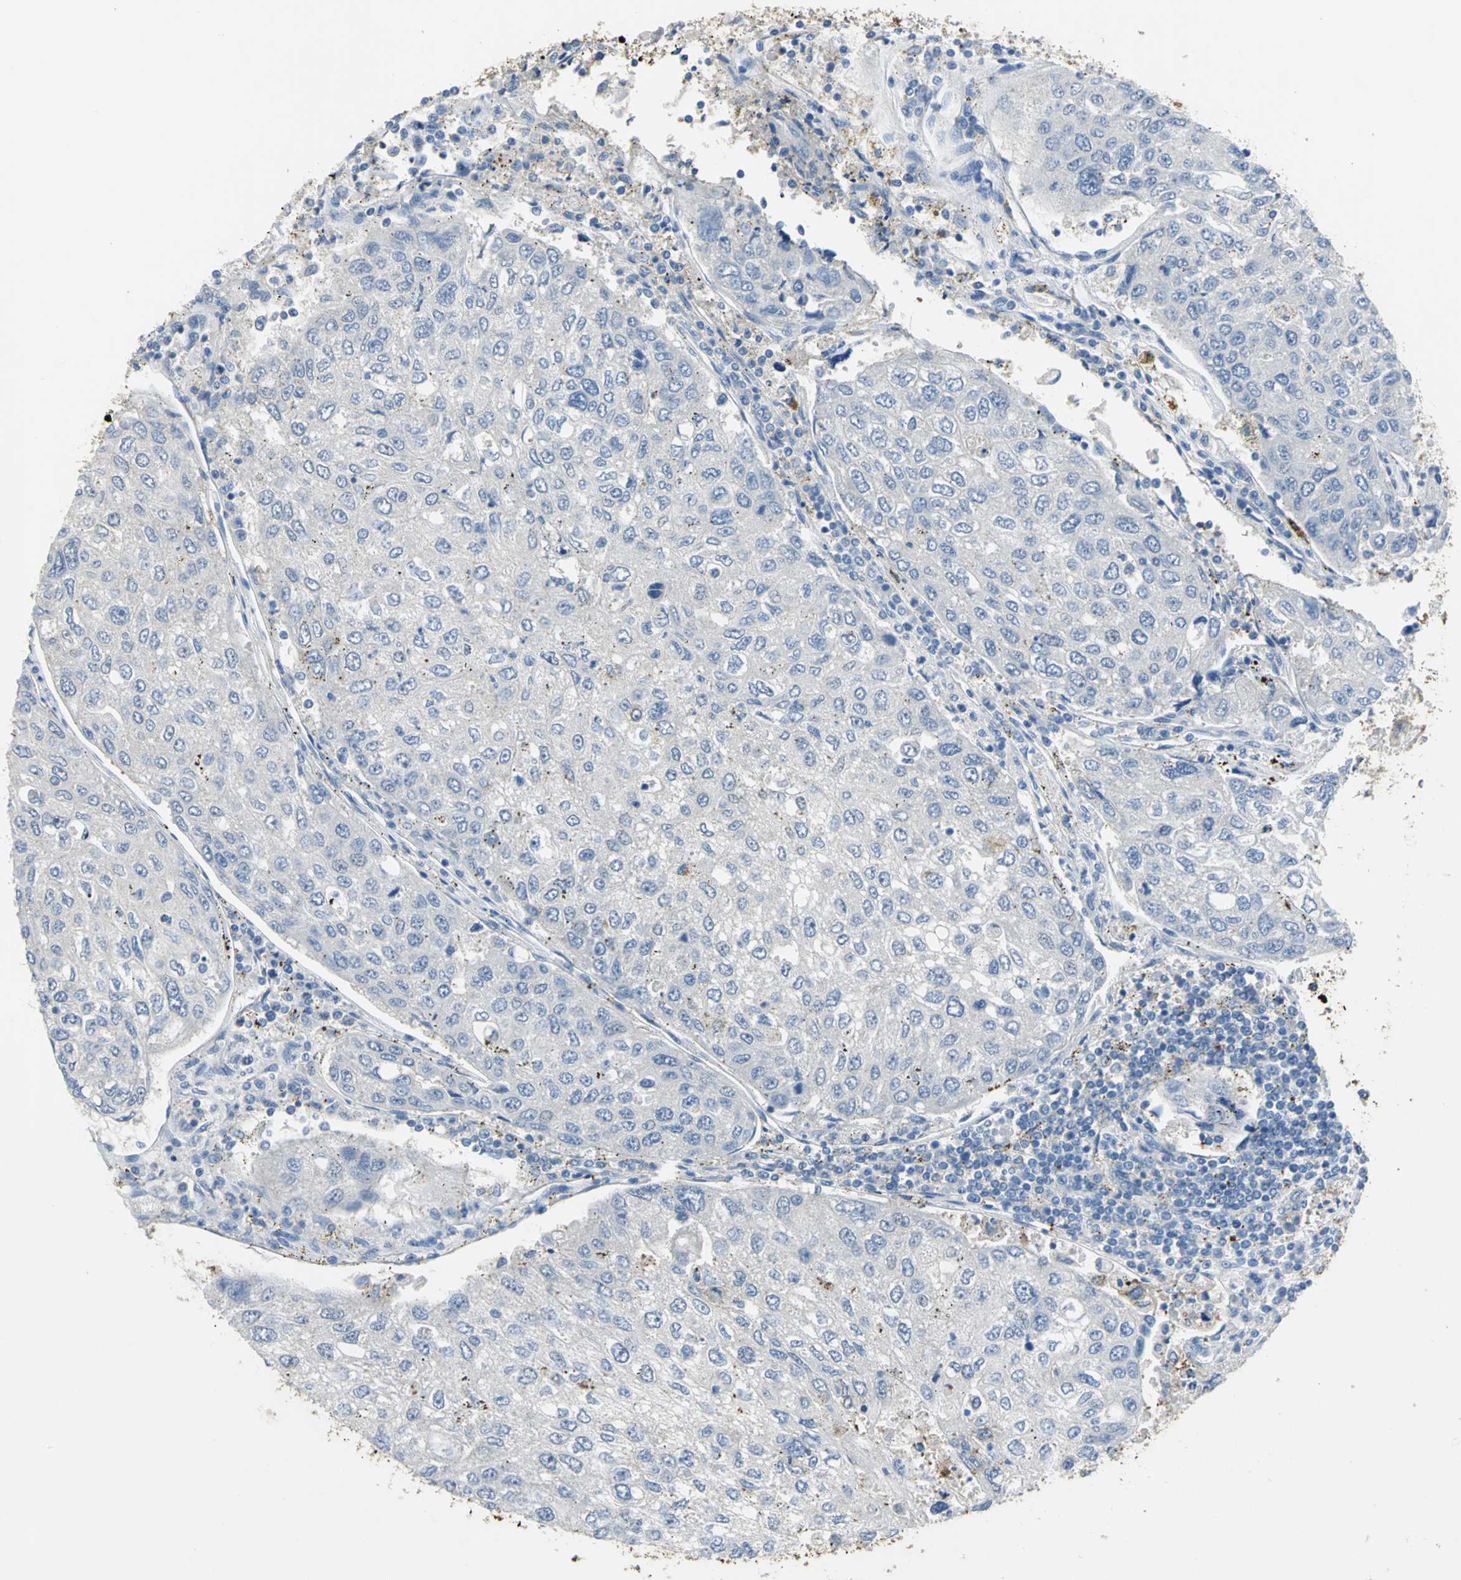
{"staining": {"intensity": "negative", "quantity": "none", "location": "none"}, "tissue": "urothelial cancer", "cell_type": "Tumor cells", "image_type": "cancer", "snomed": [{"axis": "morphology", "description": "Urothelial carcinoma, High grade"}, {"axis": "topography", "description": "Lymph node"}, {"axis": "topography", "description": "Urinary bladder"}], "caption": "High power microscopy photomicrograph of an immunohistochemistry (IHC) histopathology image of high-grade urothelial carcinoma, revealing no significant expression in tumor cells.", "gene": "GYG2", "patient": {"sex": "male", "age": 51}}